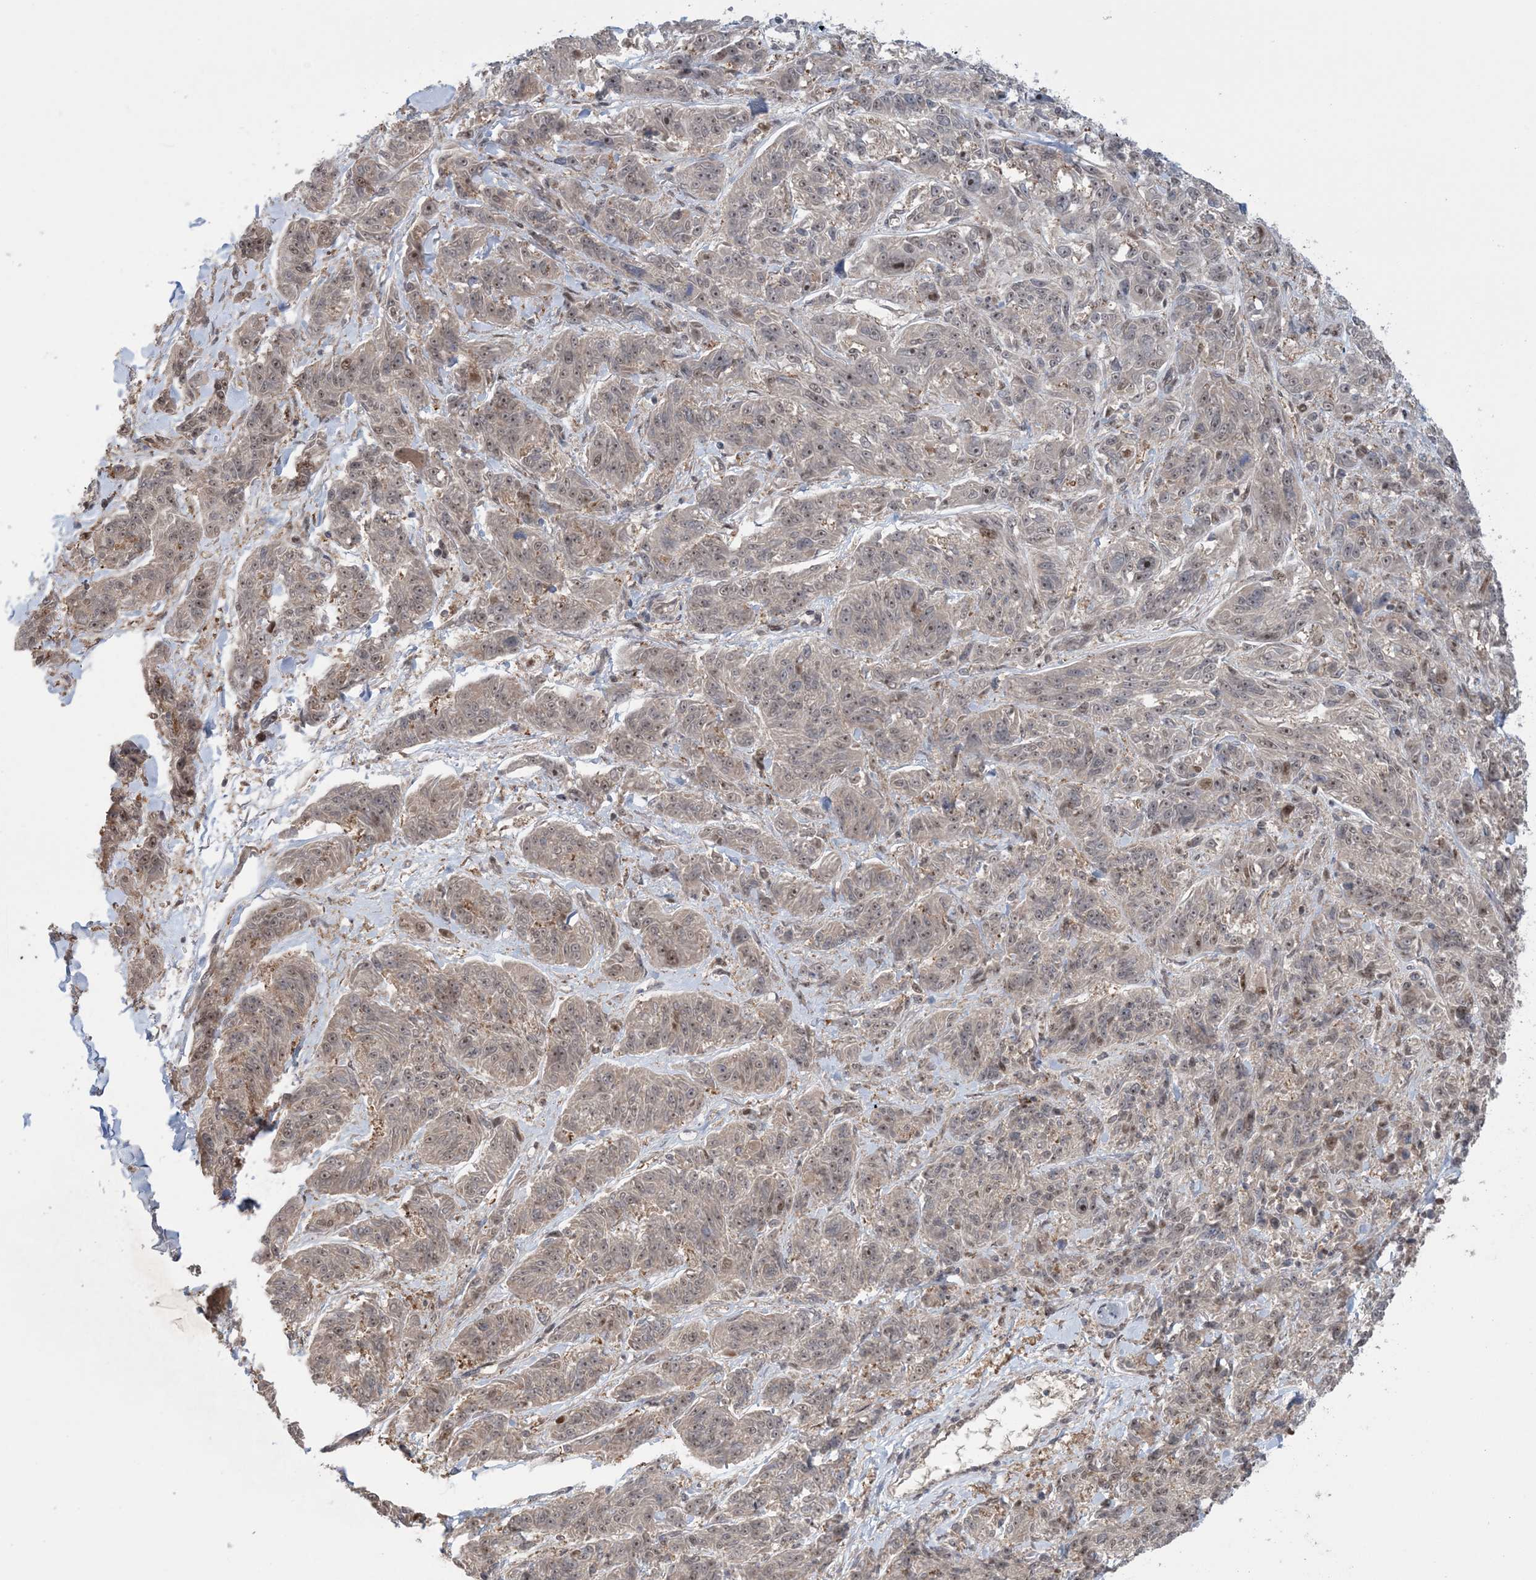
{"staining": {"intensity": "weak", "quantity": "<25%", "location": "nuclear"}, "tissue": "melanoma", "cell_type": "Tumor cells", "image_type": "cancer", "snomed": [{"axis": "morphology", "description": "Malignant melanoma, NOS"}, {"axis": "topography", "description": "Skin"}], "caption": "DAB (3,3'-diaminobenzidine) immunohistochemical staining of melanoma reveals no significant expression in tumor cells. Brightfield microscopy of immunohistochemistry (IHC) stained with DAB (3,3'-diaminobenzidine) (brown) and hematoxylin (blue), captured at high magnification.", "gene": "ZNF710", "patient": {"sex": "male", "age": 53}}